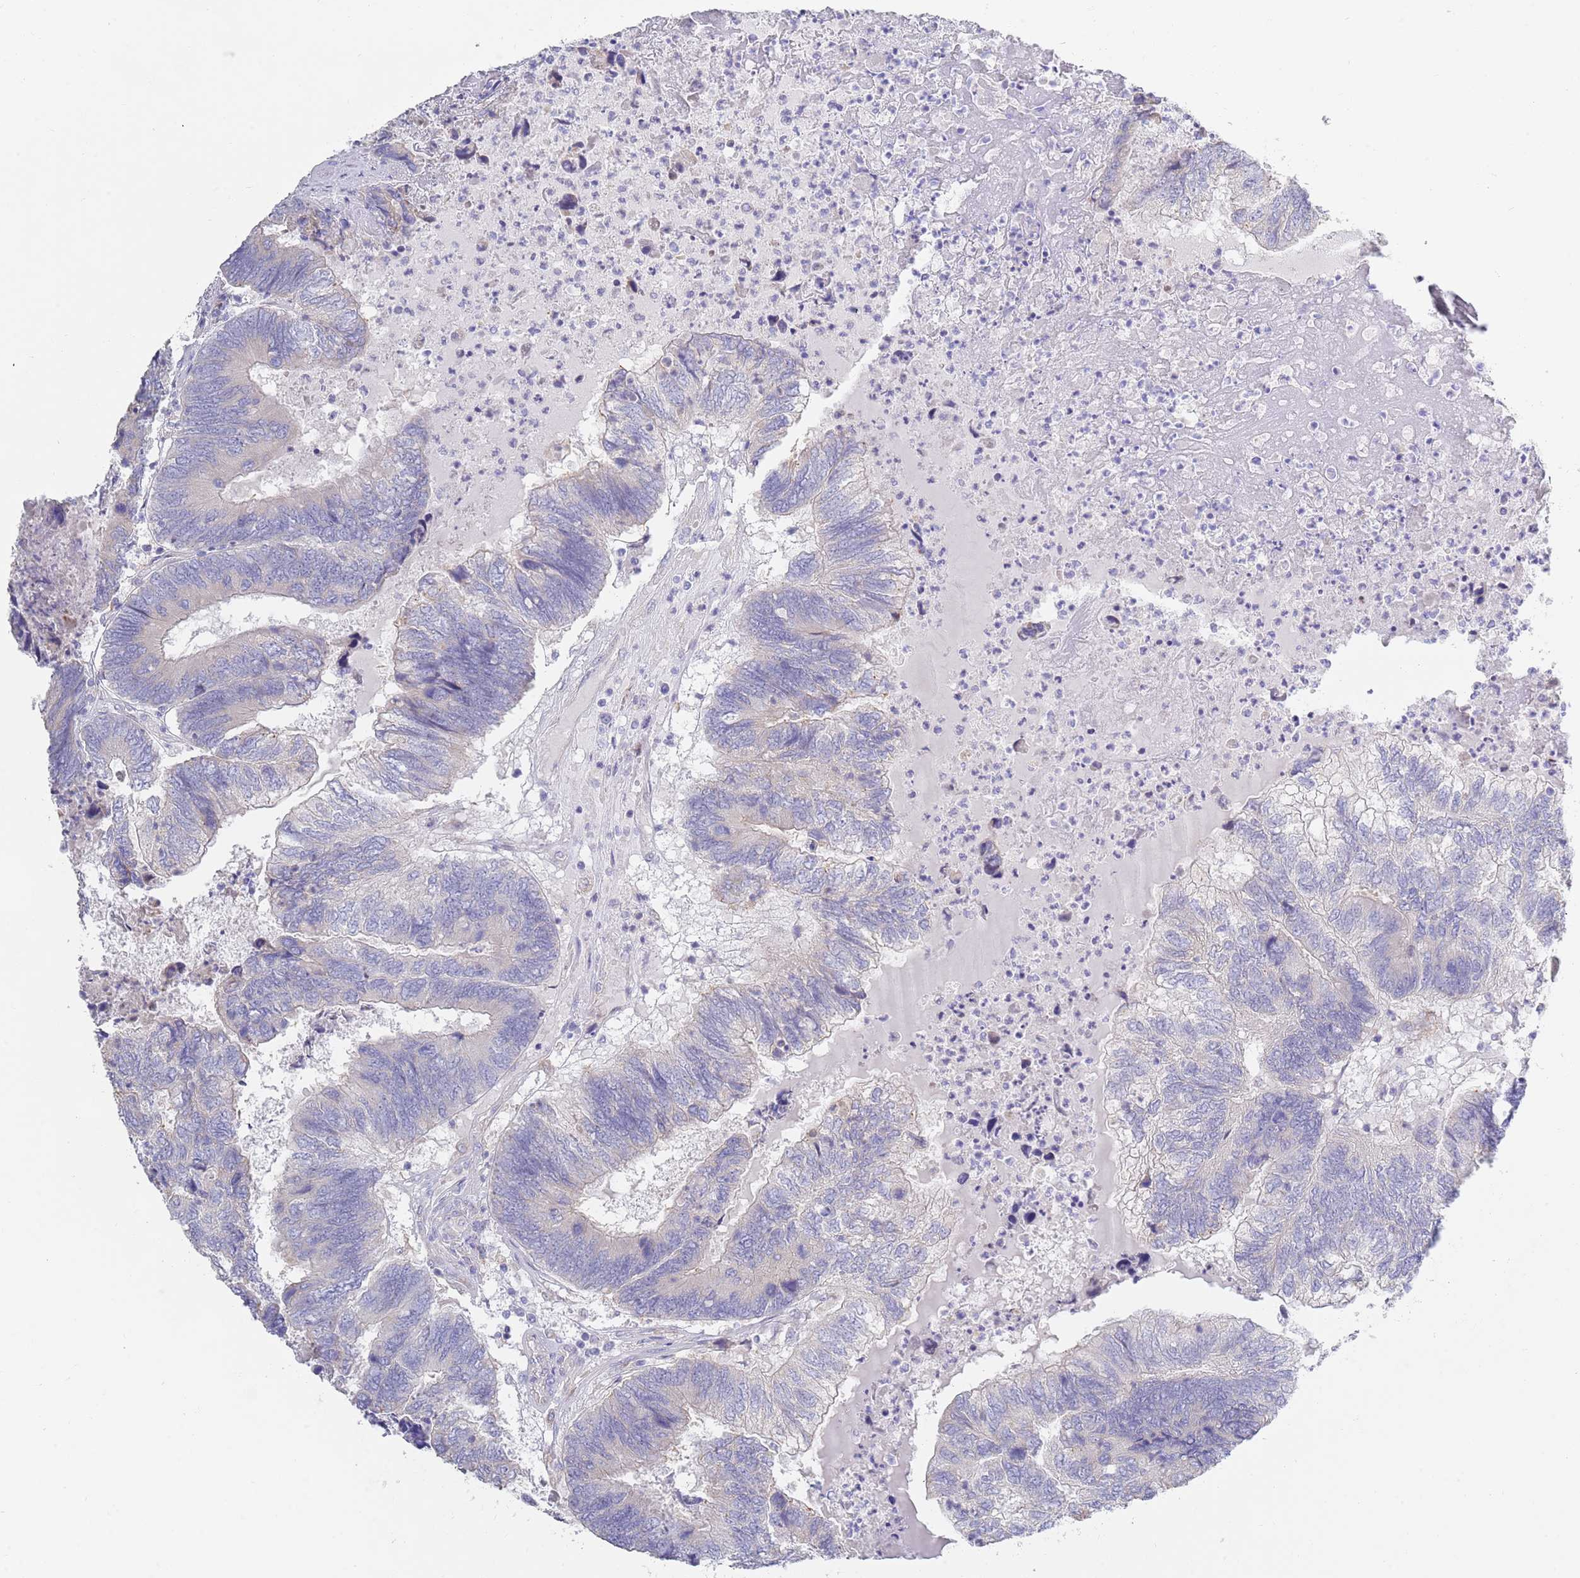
{"staining": {"intensity": "negative", "quantity": "none", "location": "none"}, "tissue": "colorectal cancer", "cell_type": "Tumor cells", "image_type": "cancer", "snomed": [{"axis": "morphology", "description": "Adenocarcinoma, NOS"}, {"axis": "topography", "description": "Colon"}], "caption": "Protein analysis of colorectal adenocarcinoma reveals no significant positivity in tumor cells. The staining is performed using DAB brown chromogen with nuclei counter-stained in using hematoxylin.", "gene": "CCDC149", "patient": {"sex": "female", "age": 67}}